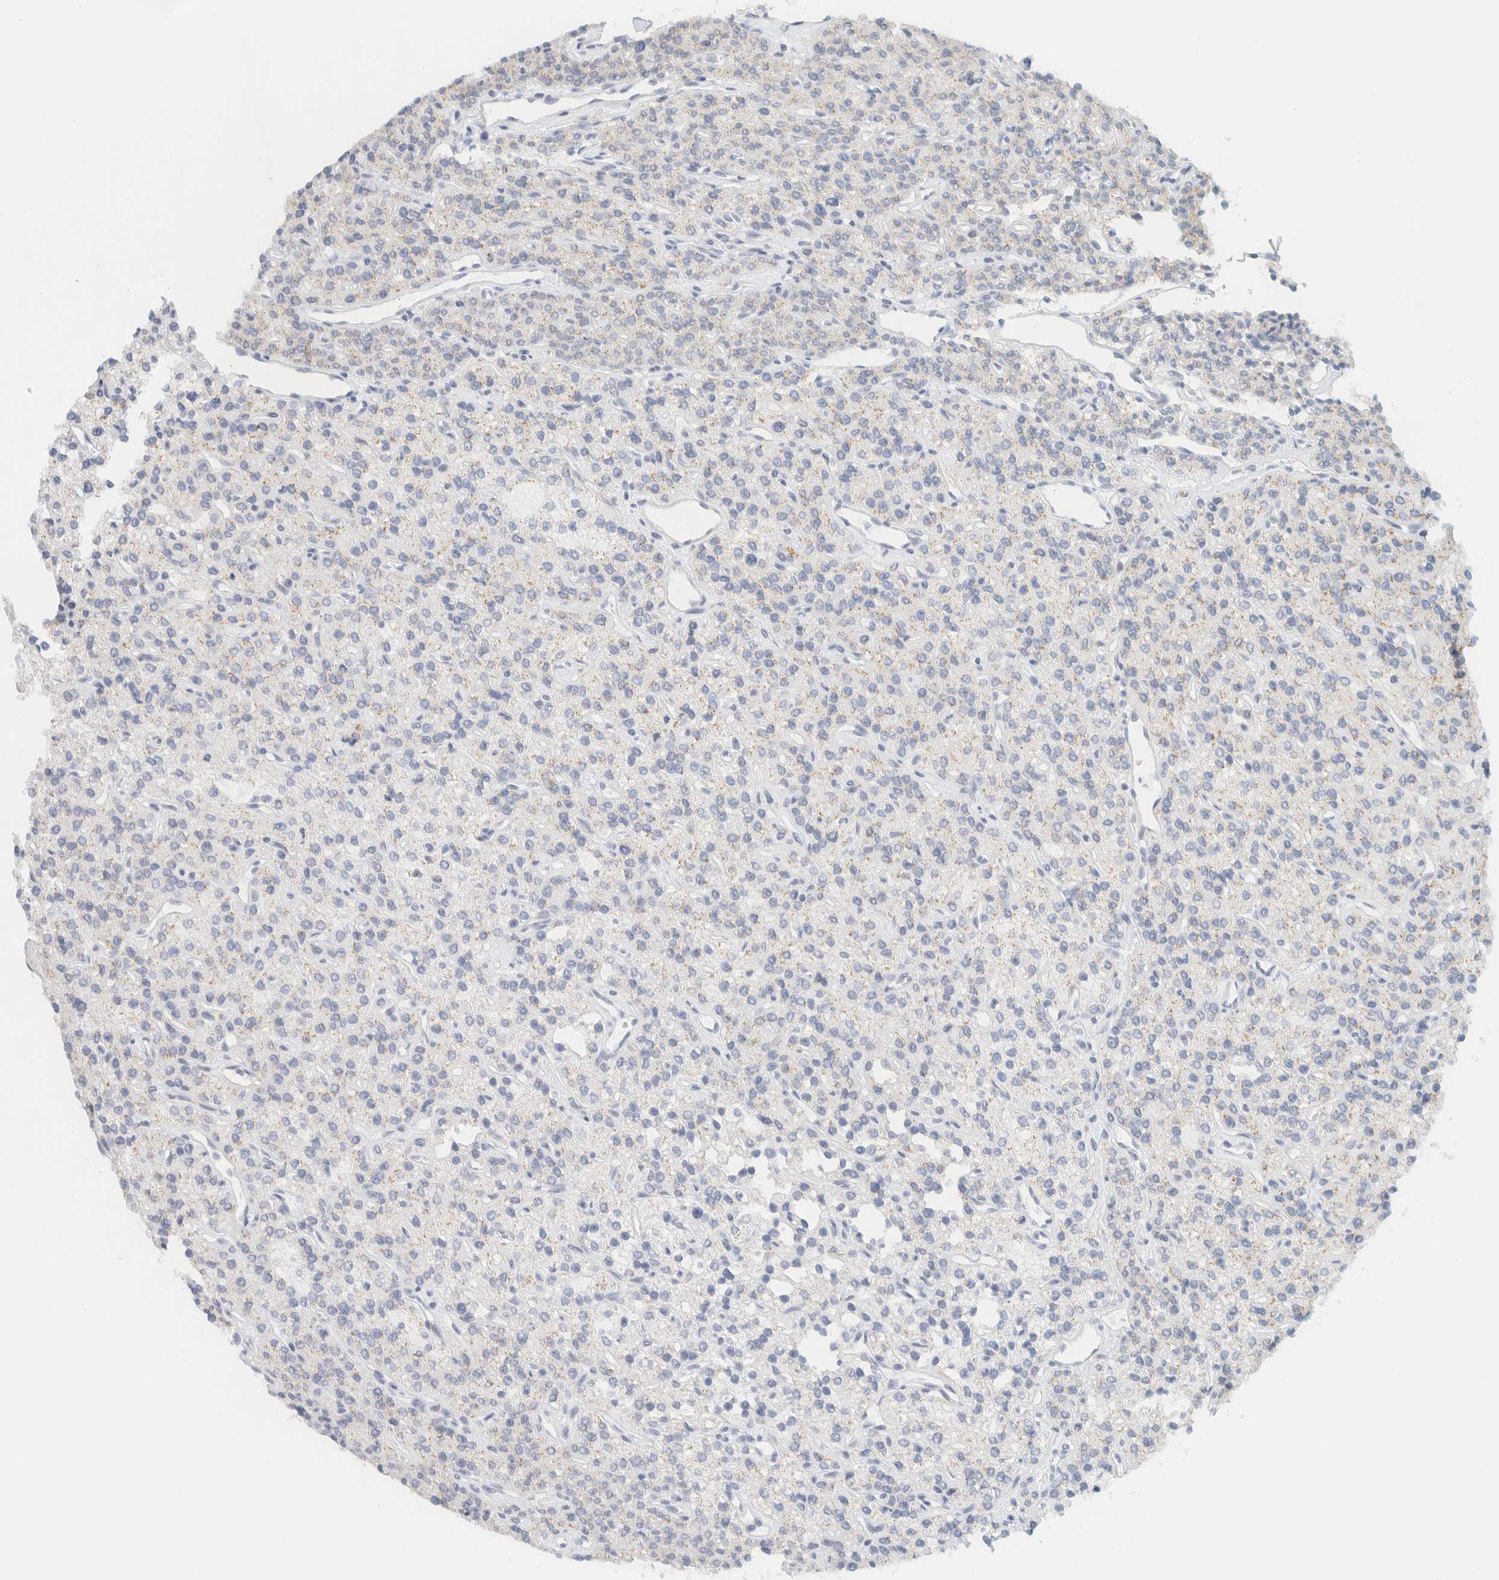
{"staining": {"intensity": "negative", "quantity": "none", "location": "none"}, "tissue": "parathyroid gland", "cell_type": "Glandular cells", "image_type": "normal", "snomed": [{"axis": "morphology", "description": "Normal tissue, NOS"}, {"axis": "topography", "description": "Parathyroid gland"}], "caption": "IHC photomicrograph of benign parathyroid gland: parathyroid gland stained with DAB shows no significant protein staining in glandular cells.", "gene": "SPNS3", "patient": {"sex": "male", "age": 46}}